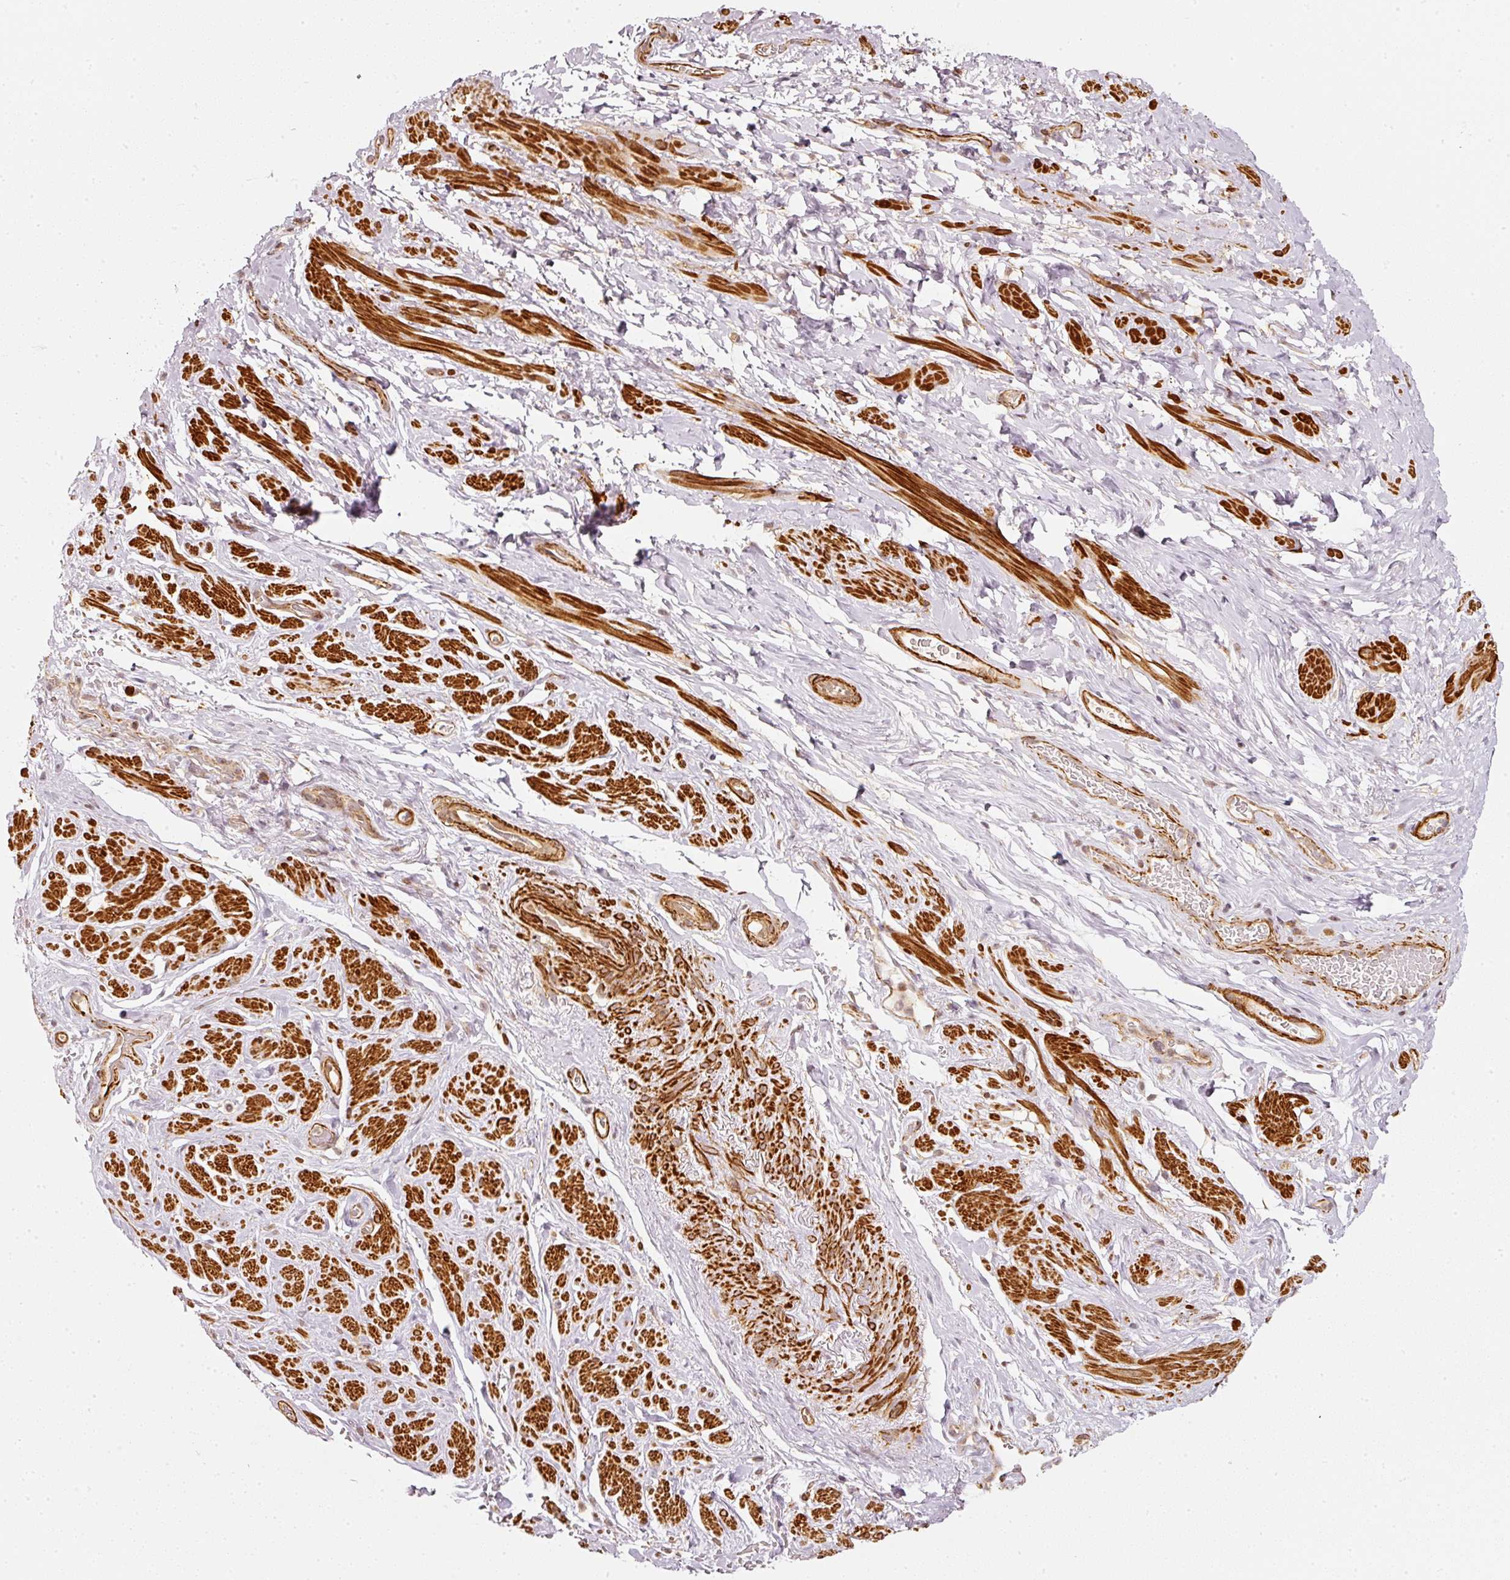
{"staining": {"intensity": "strong", "quantity": "25%-75%", "location": "cytoplasmic/membranous,nuclear"}, "tissue": "smooth muscle", "cell_type": "Smooth muscle cells", "image_type": "normal", "snomed": [{"axis": "morphology", "description": "Normal tissue, NOS"}, {"axis": "topography", "description": "Smooth muscle"}, {"axis": "topography", "description": "Peripheral nerve tissue"}], "caption": "This micrograph demonstrates immunohistochemistry staining of benign human smooth muscle, with high strong cytoplasmic/membranous,nuclear positivity in about 25%-75% of smooth muscle cells.", "gene": "PSMD1", "patient": {"sex": "male", "age": 69}}